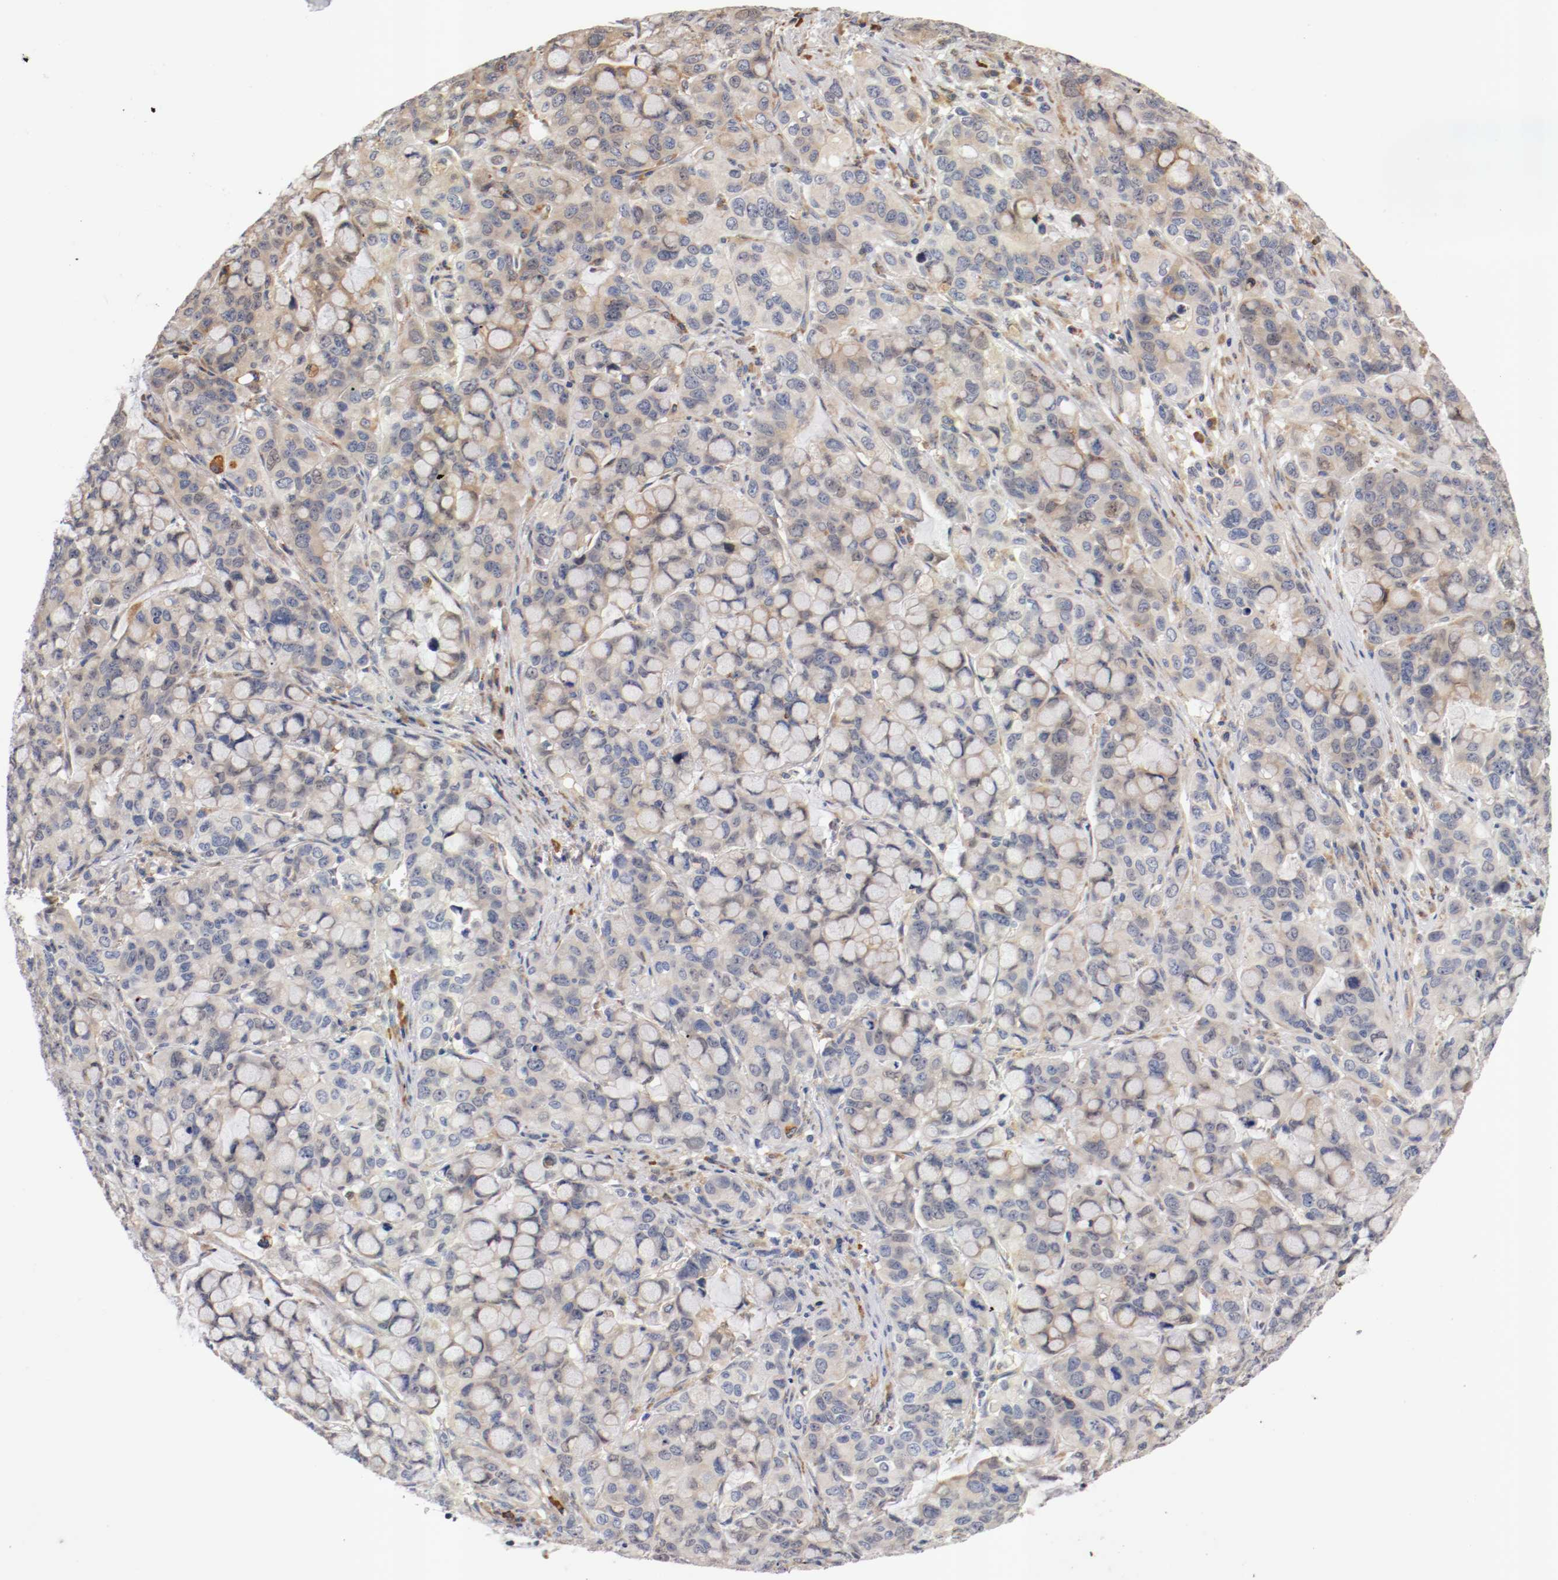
{"staining": {"intensity": "weak", "quantity": ">75%", "location": "cytoplasmic/membranous"}, "tissue": "stomach cancer", "cell_type": "Tumor cells", "image_type": "cancer", "snomed": [{"axis": "morphology", "description": "Adenocarcinoma, NOS"}, {"axis": "topography", "description": "Stomach, lower"}], "caption": "Brown immunohistochemical staining in human stomach adenocarcinoma reveals weak cytoplasmic/membranous positivity in approximately >75% of tumor cells.", "gene": "TNFSF13", "patient": {"sex": "male", "age": 84}}